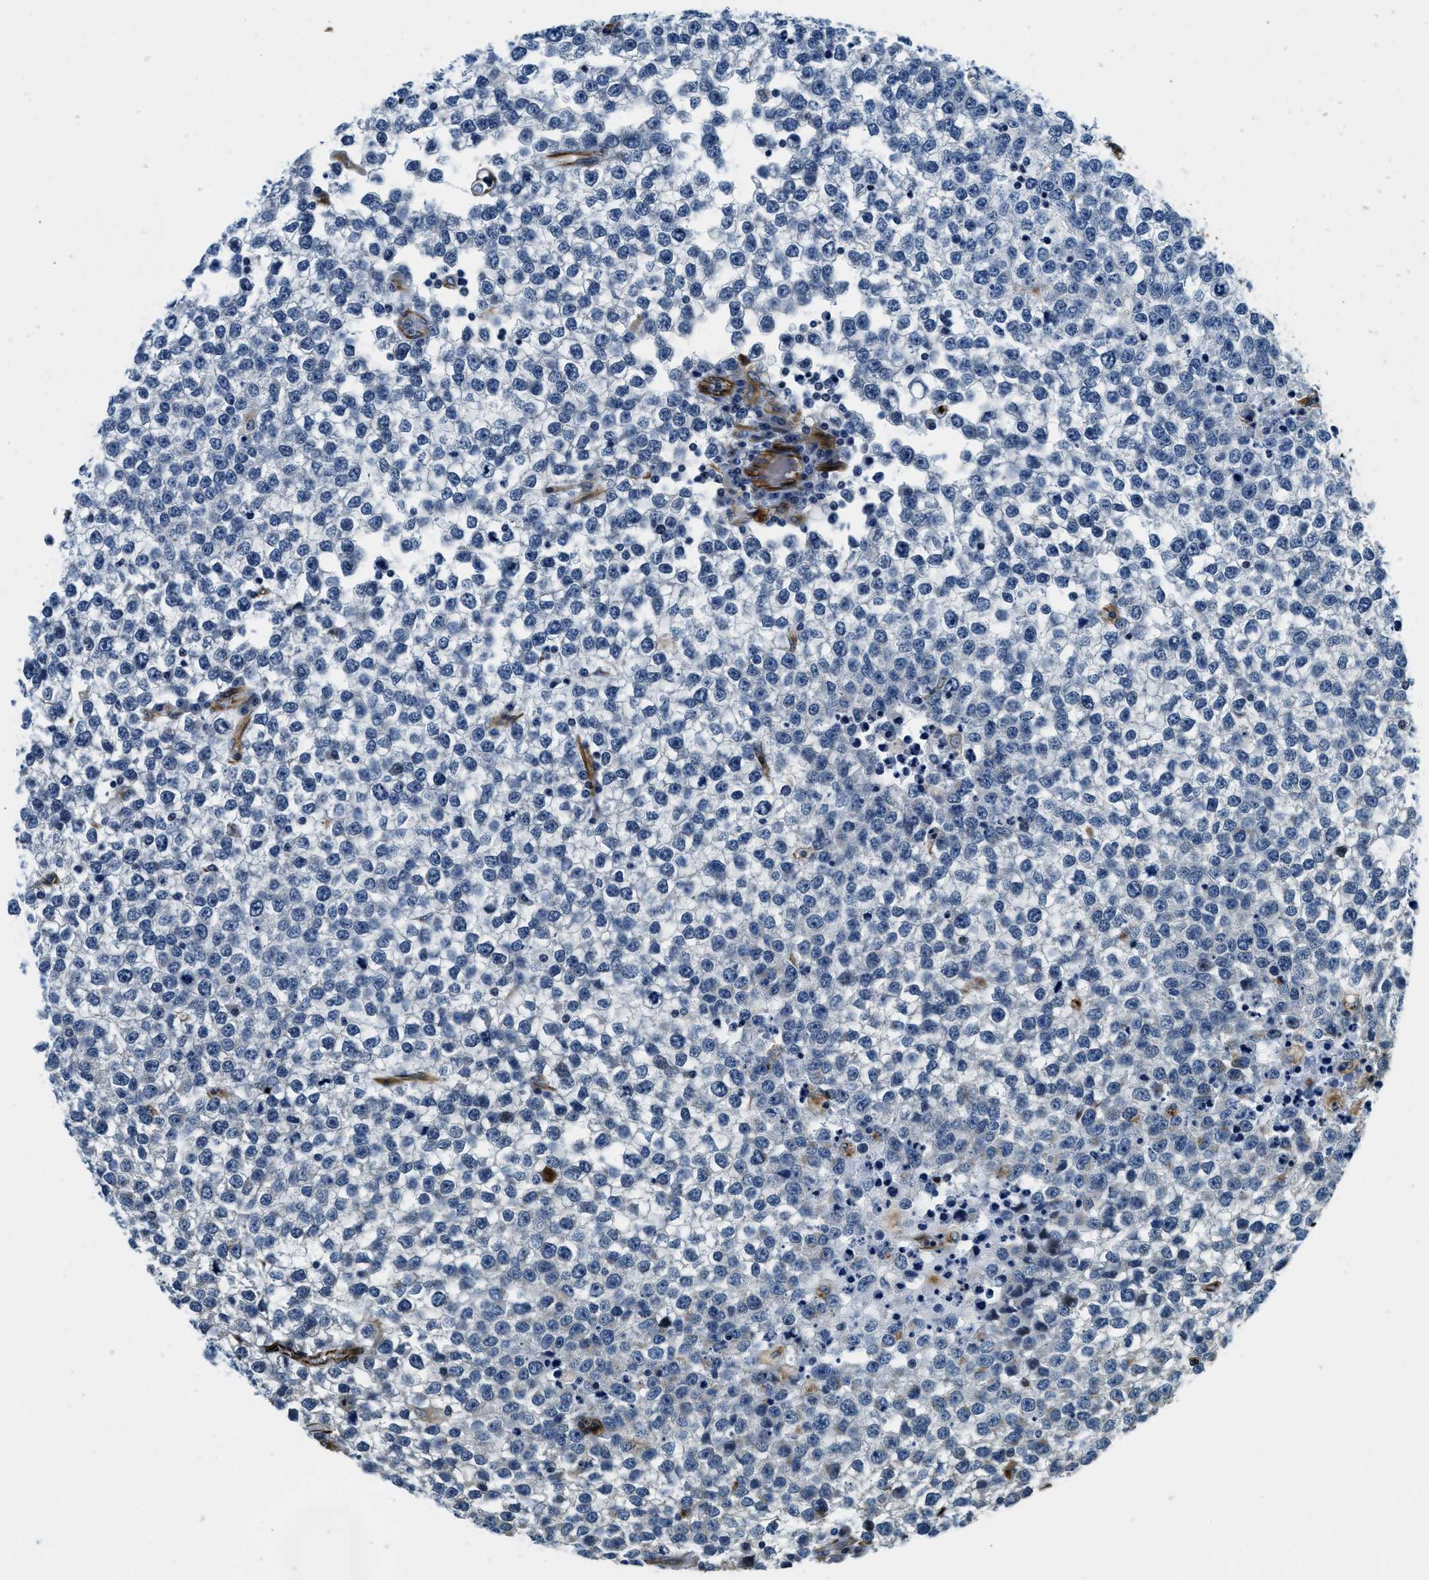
{"staining": {"intensity": "negative", "quantity": "none", "location": "none"}, "tissue": "testis cancer", "cell_type": "Tumor cells", "image_type": "cancer", "snomed": [{"axis": "morphology", "description": "Seminoma, NOS"}, {"axis": "topography", "description": "Testis"}], "caption": "Immunohistochemistry histopathology image of neoplastic tissue: testis cancer (seminoma) stained with DAB (3,3'-diaminobenzidine) reveals no significant protein expression in tumor cells. Nuclei are stained in blue.", "gene": "GNS", "patient": {"sex": "male", "age": 65}}